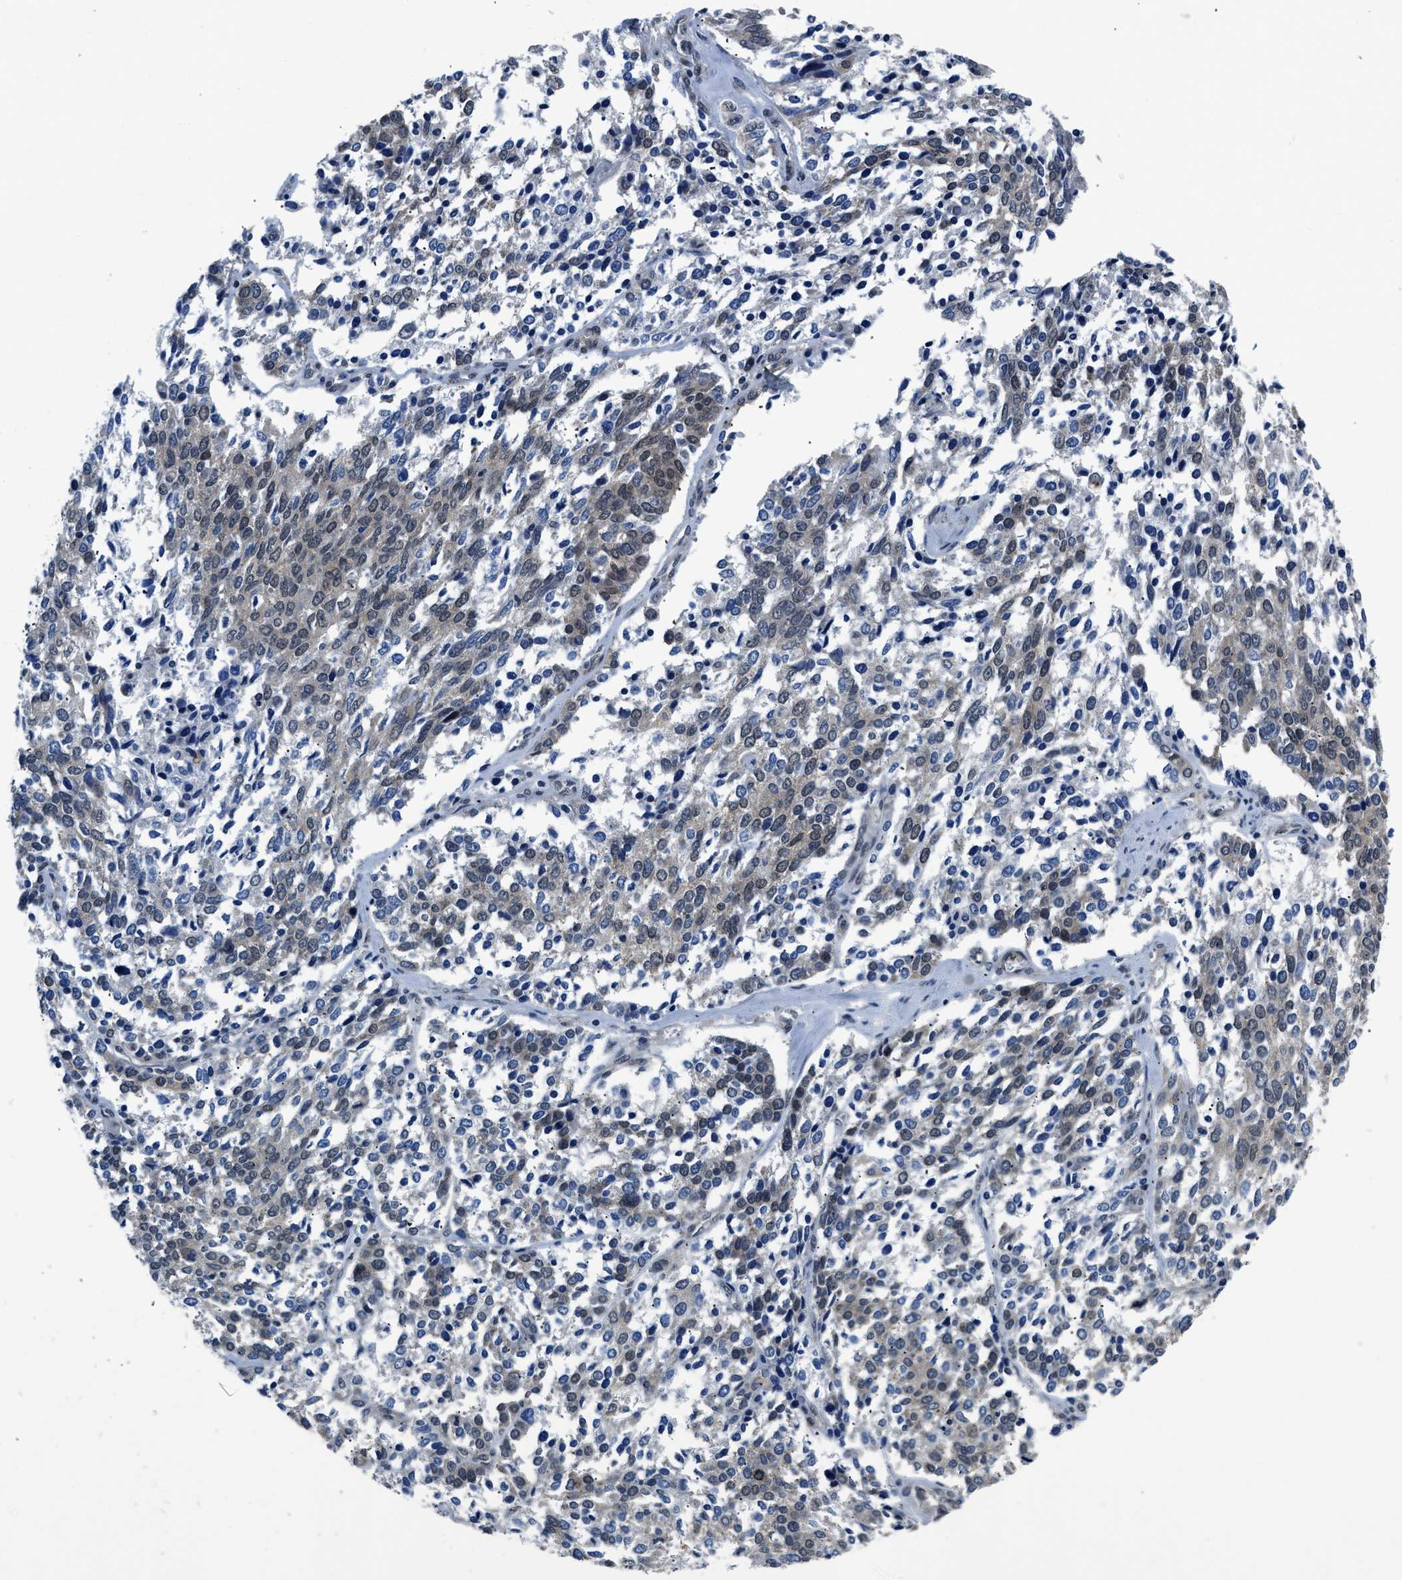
{"staining": {"intensity": "weak", "quantity": "25%-75%", "location": "cytoplasmic/membranous"}, "tissue": "ovarian cancer", "cell_type": "Tumor cells", "image_type": "cancer", "snomed": [{"axis": "morphology", "description": "Cystadenocarcinoma, serous, NOS"}, {"axis": "topography", "description": "Ovary"}], "caption": "DAB (3,3'-diaminobenzidine) immunohistochemical staining of ovarian cancer shows weak cytoplasmic/membranous protein staining in approximately 25%-75% of tumor cells. (Brightfield microscopy of DAB IHC at high magnification).", "gene": "SMAD4", "patient": {"sex": "female", "age": 44}}